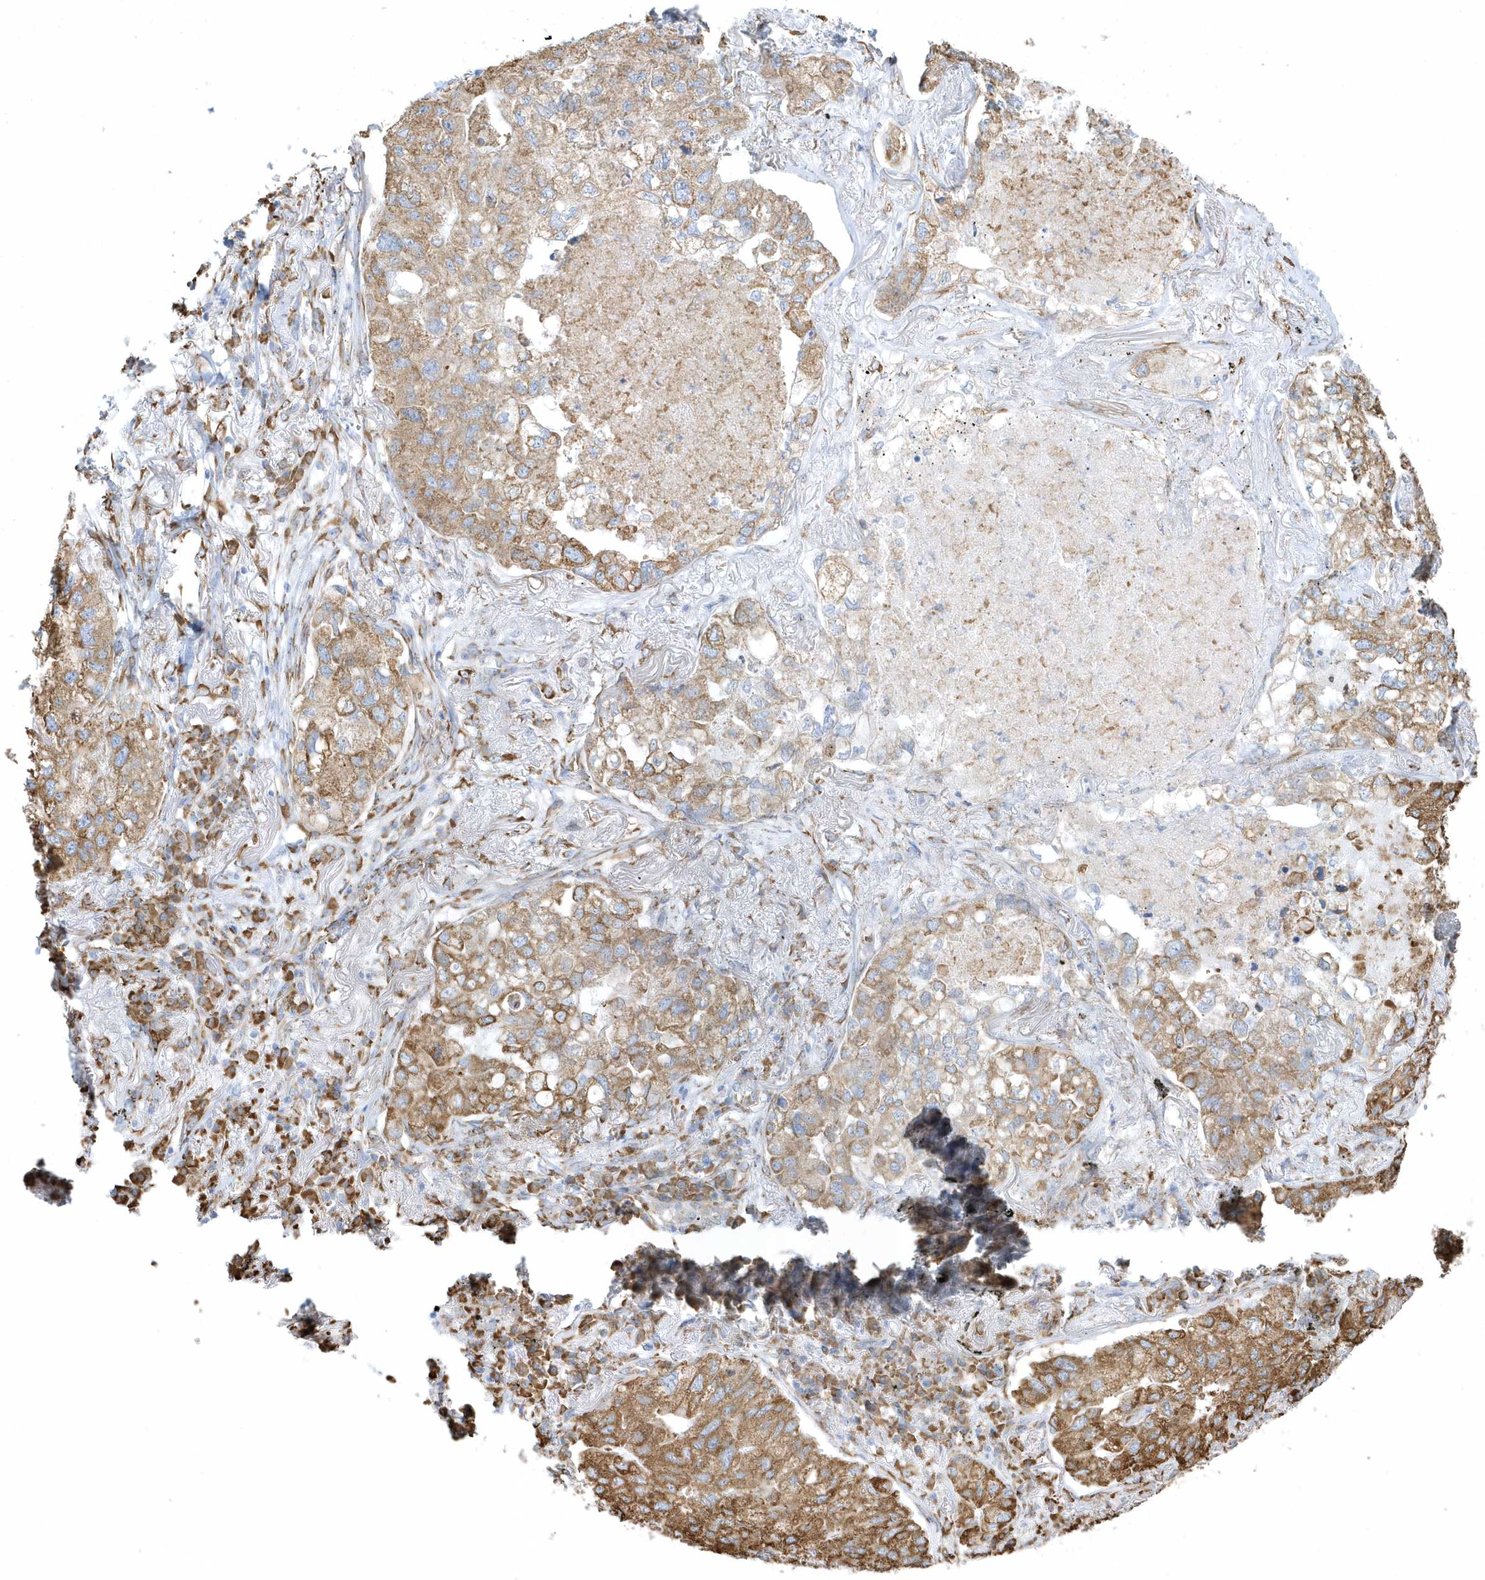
{"staining": {"intensity": "moderate", "quantity": ">75%", "location": "cytoplasmic/membranous"}, "tissue": "lung cancer", "cell_type": "Tumor cells", "image_type": "cancer", "snomed": [{"axis": "morphology", "description": "Adenocarcinoma, NOS"}, {"axis": "topography", "description": "Lung"}], "caption": "This image shows IHC staining of human adenocarcinoma (lung), with medium moderate cytoplasmic/membranous expression in about >75% of tumor cells.", "gene": "DCAF1", "patient": {"sex": "male", "age": 65}}